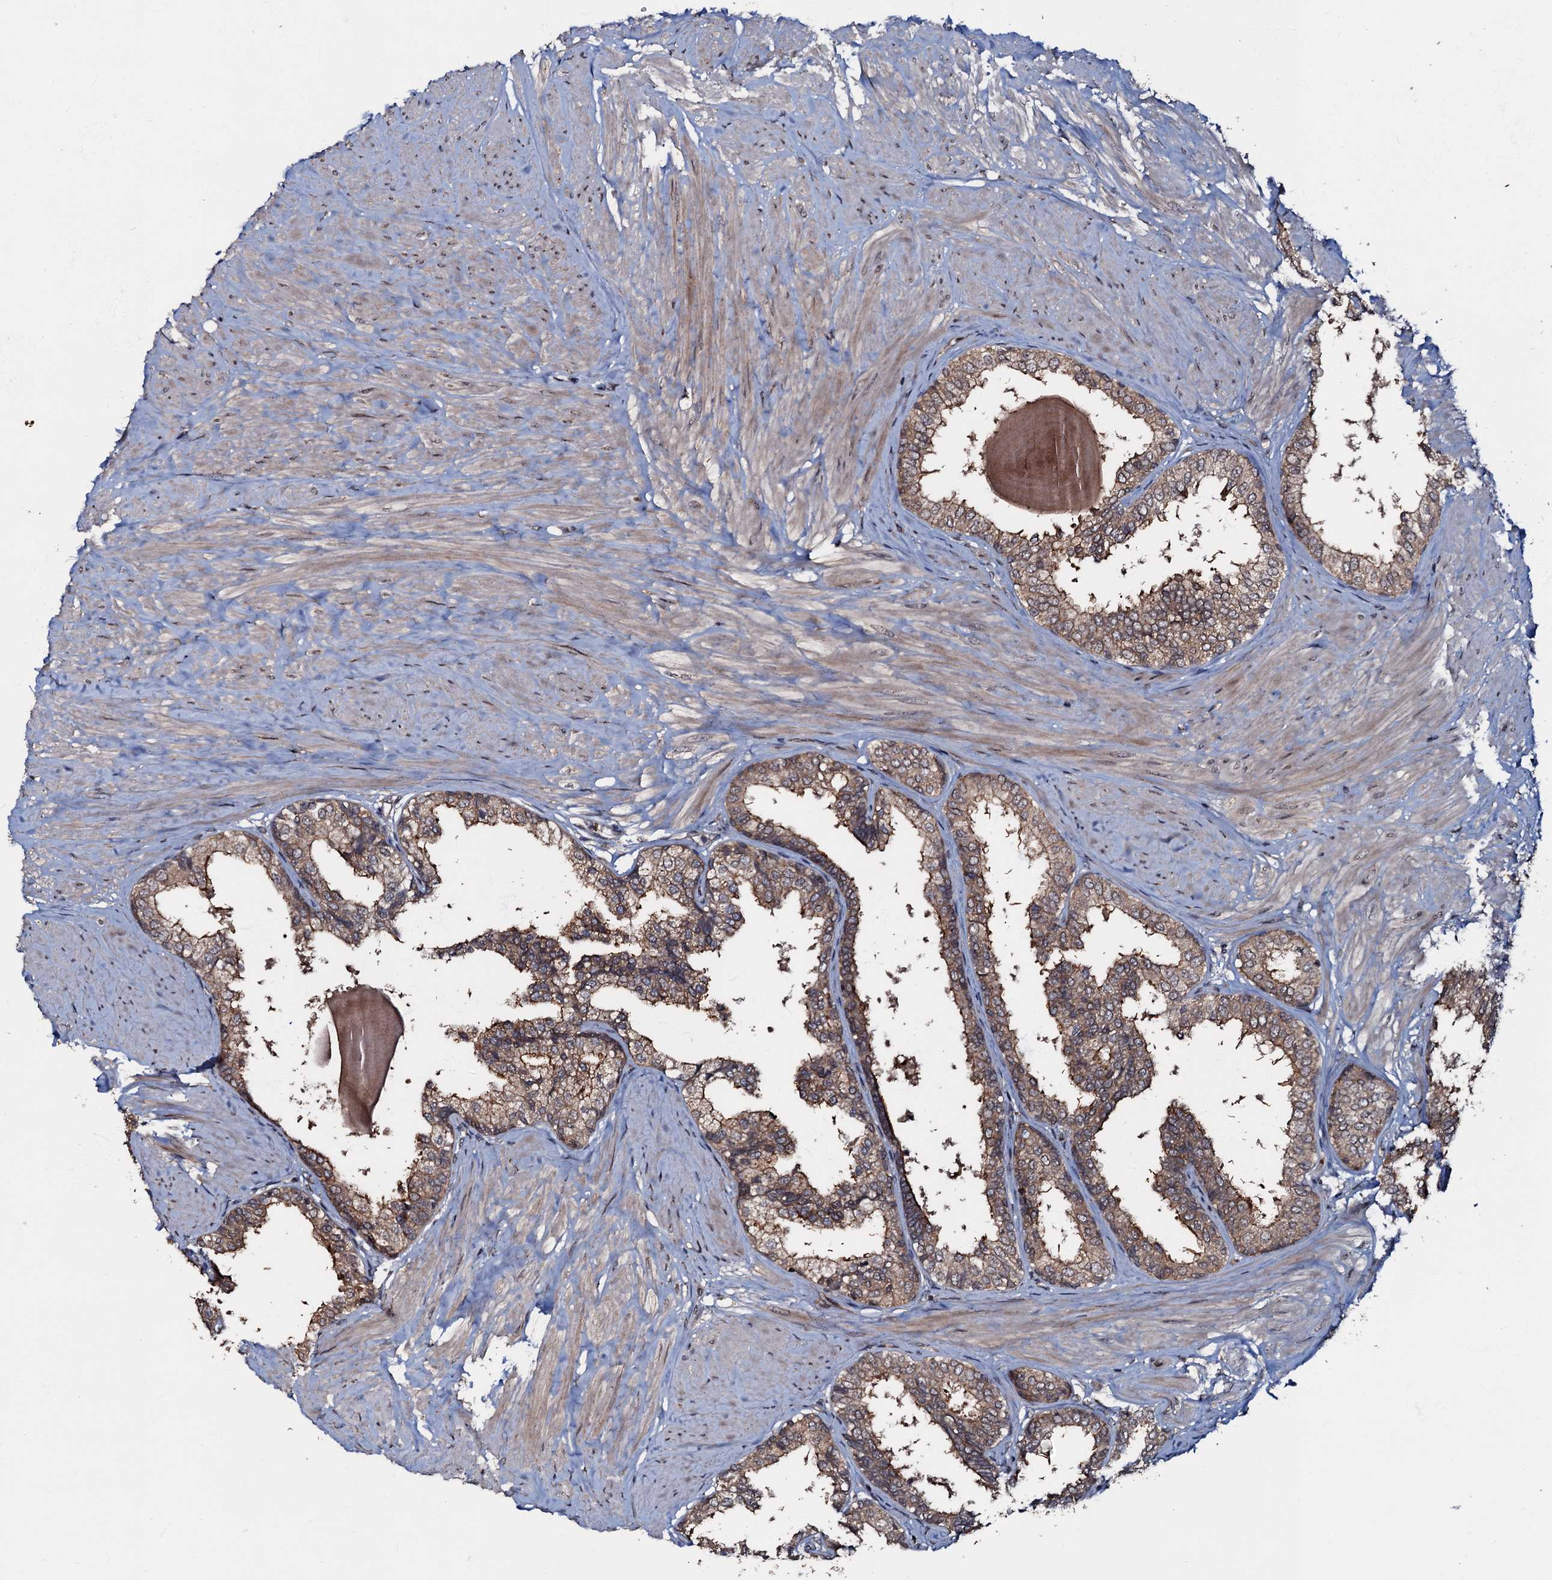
{"staining": {"intensity": "moderate", "quantity": ">75%", "location": "cytoplasmic/membranous"}, "tissue": "prostate", "cell_type": "Glandular cells", "image_type": "normal", "snomed": [{"axis": "morphology", "description": "Normal tissue, NOS"}, {"axis": "topography", "description": "Prostate"}], "caption": "Immunohistochemistry (IHC) micrograph of unremarkable prostate: human prostate stained using IHC displays medium levels of moderate protein expression localized specifically in the cytoplasmic/membranous of glandular cells, appearing as a cytoplasmic/membranous brown color.", "gene": "MANSC4", "patient": {"sex": "male", "age": 48}}